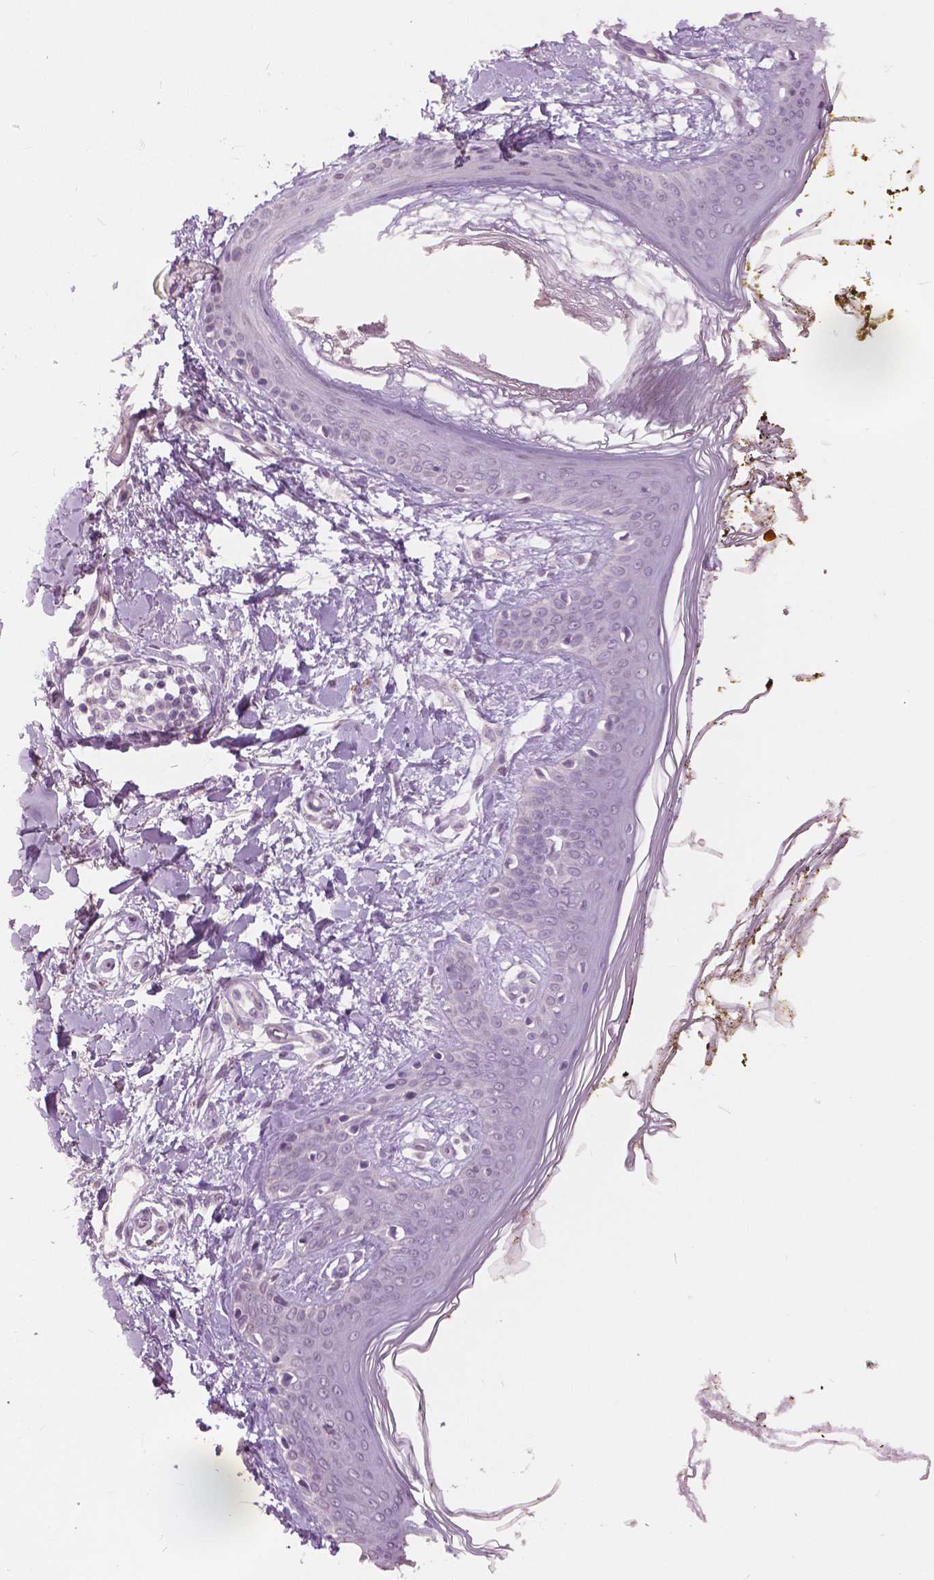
{"staining": {"intensity": "negative", "quantity": "none", "location": "none"}, "tissue": "skin", "cell_type": "Fibroblasts", "image_type": "normal", "snomed": [{"axis": "morphology", "description": "Normal tissue, NOS"}, {"axis": "topography", "description": "Skin"}], "caption": "IHC photomicrograph of benign skin: human skin stained with DAB reveals no significant protein expression in fibroblasts.", "gene": "GRIN2A", "patient": {"sex": "female", "age": 34}}